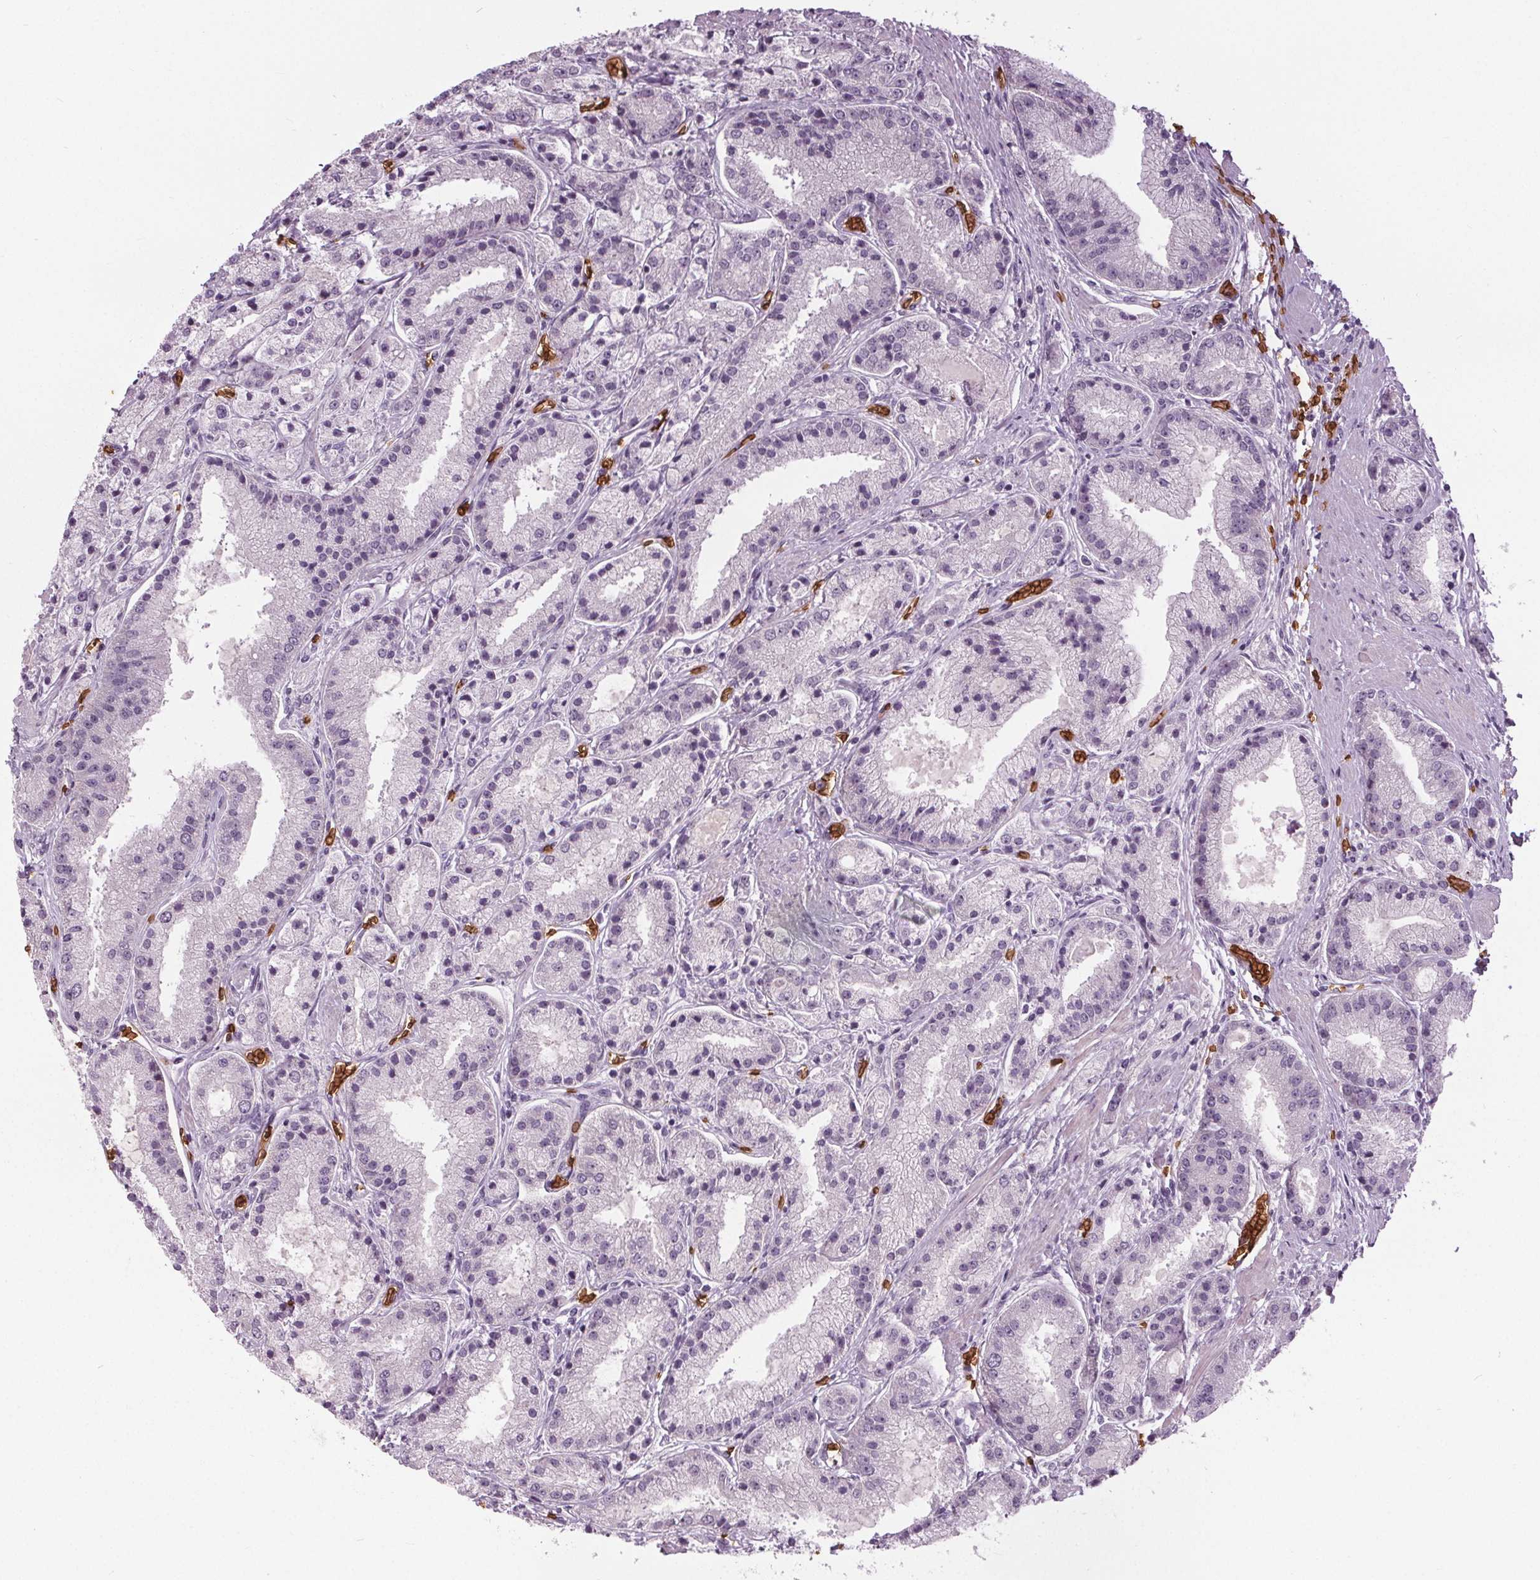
{"staining": {"intensity": "negative", "quantity": "none", "location": "none"}, "tissue": "prostate cancer", "cell_type": "Tumor cells", "image_type": "cancer", "snomed": [{"axis": "morphology", "description": "Adenocarcinoma, High grade"}, {"axis": "topography", "description": "Prostate"}], "caption": "A micrograph of adenocarcinoma (high-grade) (prostate) stained for a protein exhibits no brown staining in tumor cells.", "gene": "SLC4A1", "patient": {"sex": "male", "age": 67}}